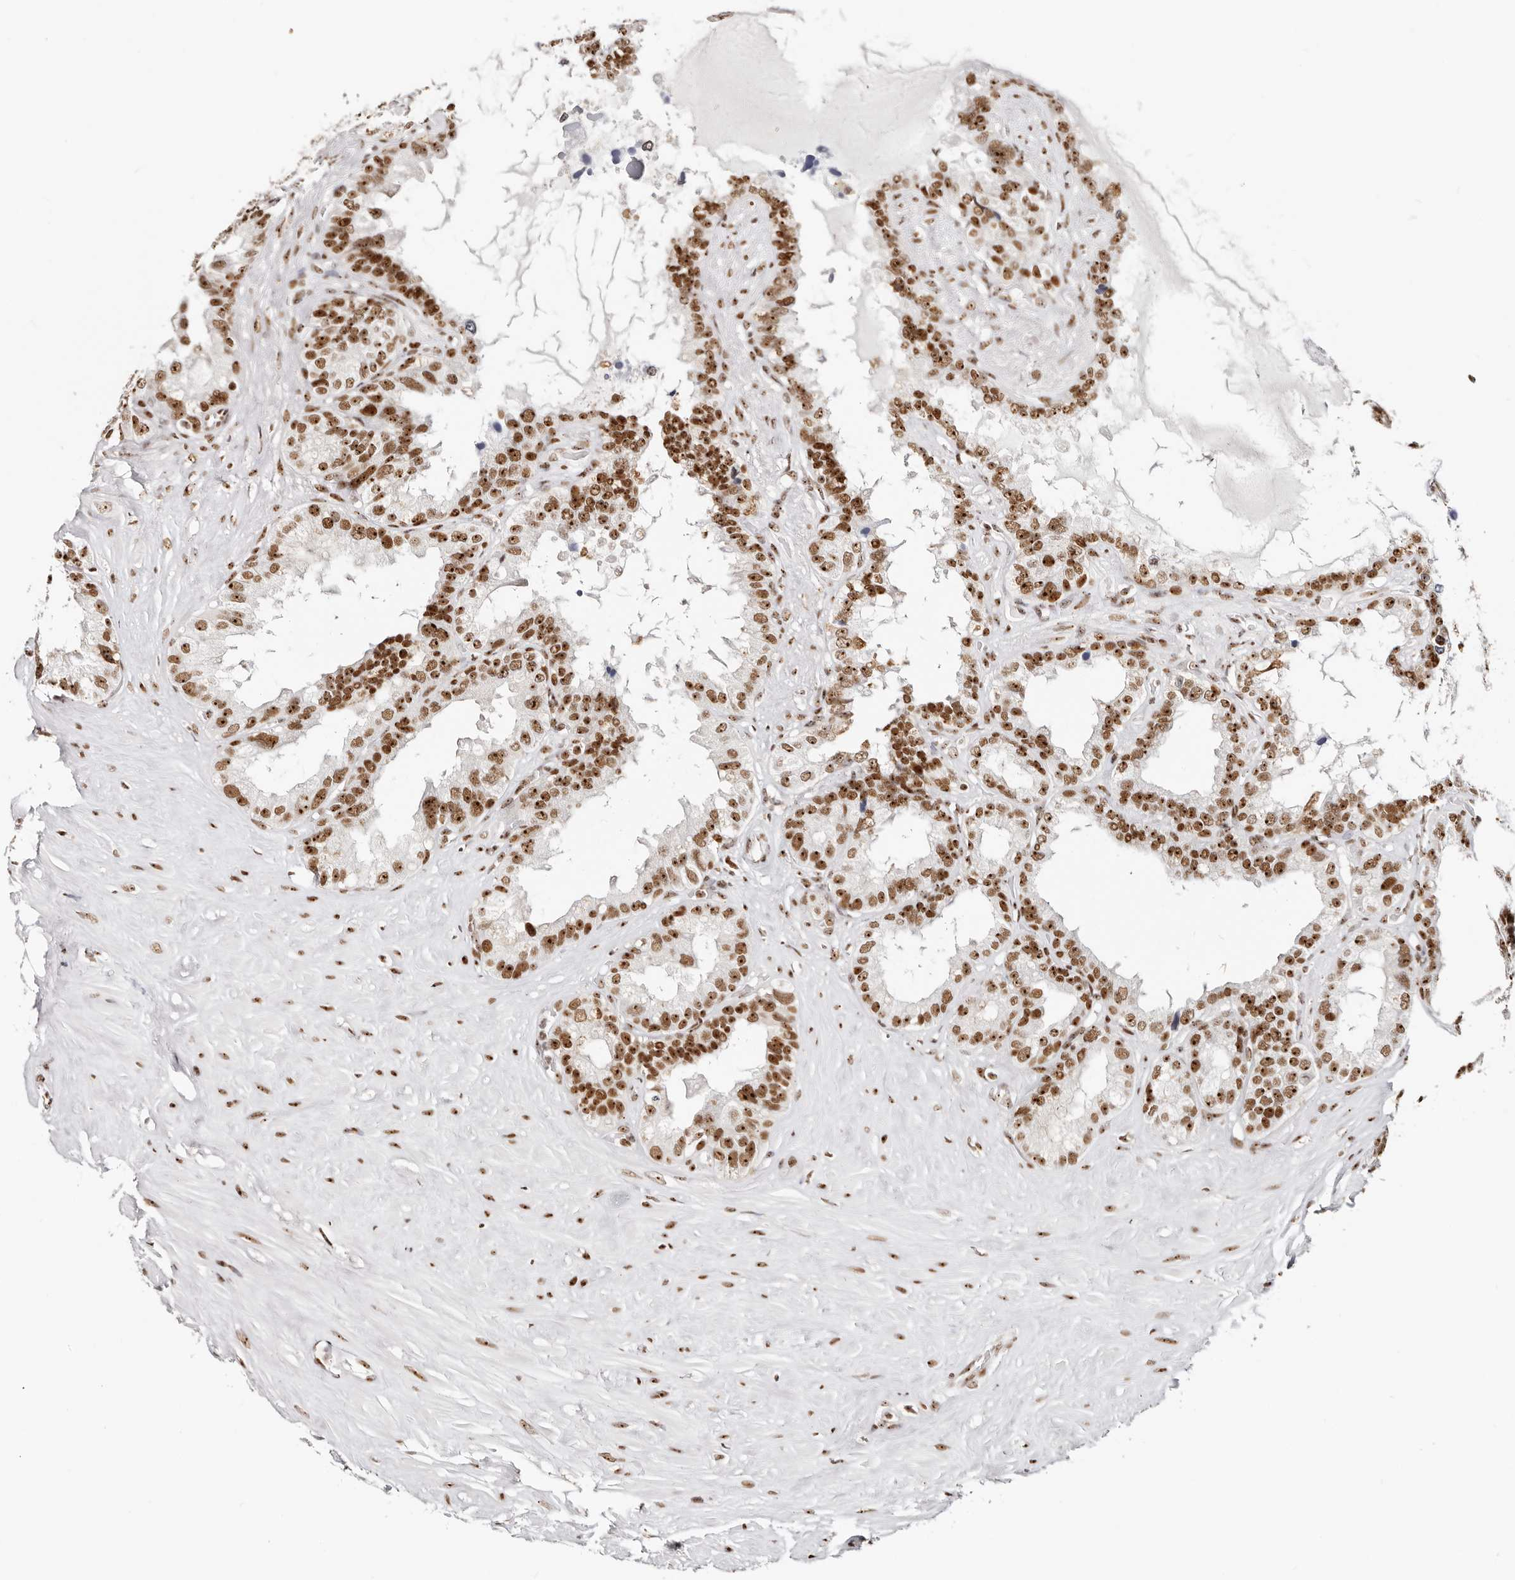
{"staining": {"intensity": "moderate", "quantity": ">75%", "location": "nuclear"}, "tissue": "seminal vesicle", "cell_type": "Glandular cells", "image_type": "normal", "snomed": [{"axis": "morphology", "description": "Normal tissue, NOS"}, {"axis": "topography", "description": "Seminal veicle"}], "caption": "The photomicrograph shows staining of normal seminal vesicle, revealing moderate nuclear protein staining (brown color) within glandular cells.", "gene": "IQGAP3", "patient": {"sex": "male", "age": 80}}